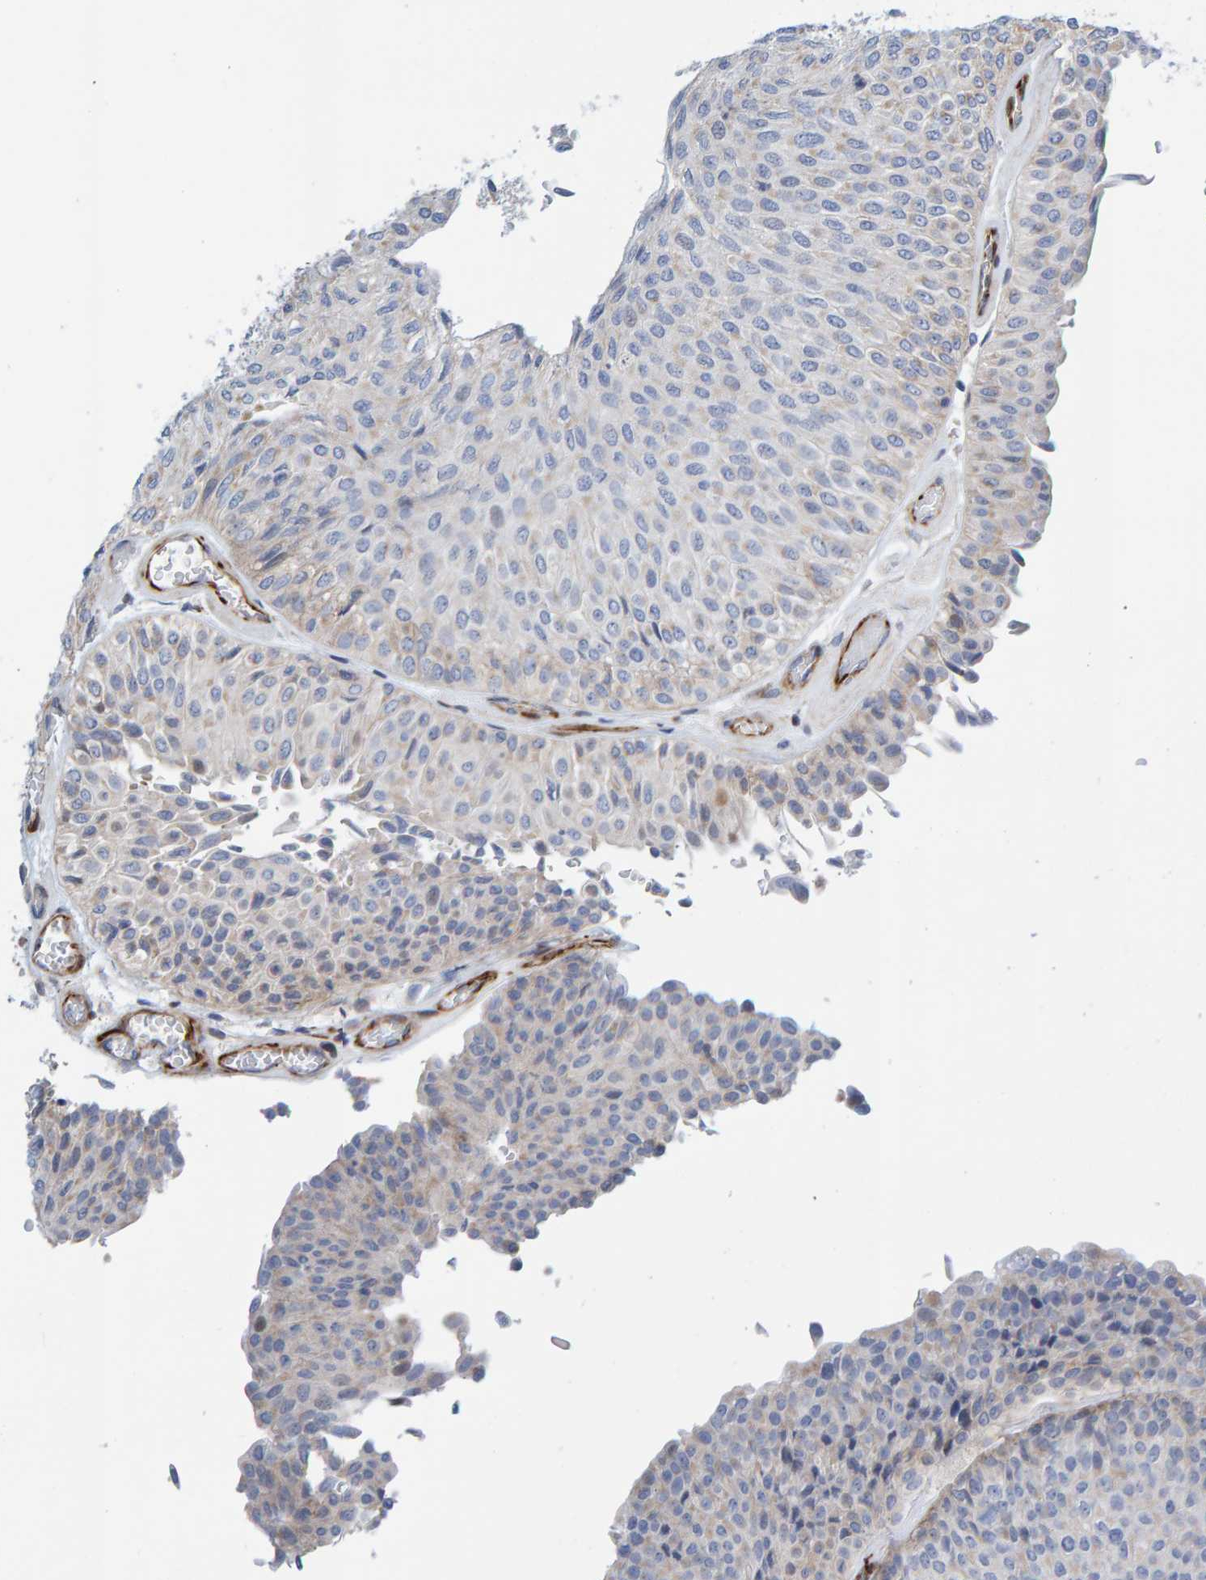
{"staining": {"intensity": "negative", "quantity": "none", "location": "none"}, "tissue": "urothelial cancer", "cell_type": "Tumor cells", "image_type": "cancer", "snomed": [{"axis": "morphology", "description": "Urothelial carcinoma, Low grade"}, {"axis": "topography", "description": "Urinary bladder"}], "caption": "This is an IHC histopathology image of human urothelial carcinoma (low-grade). There is no expression in tumor cells.", "gene": "POLG2", "patient": {"sex": "male", "age": 78}}